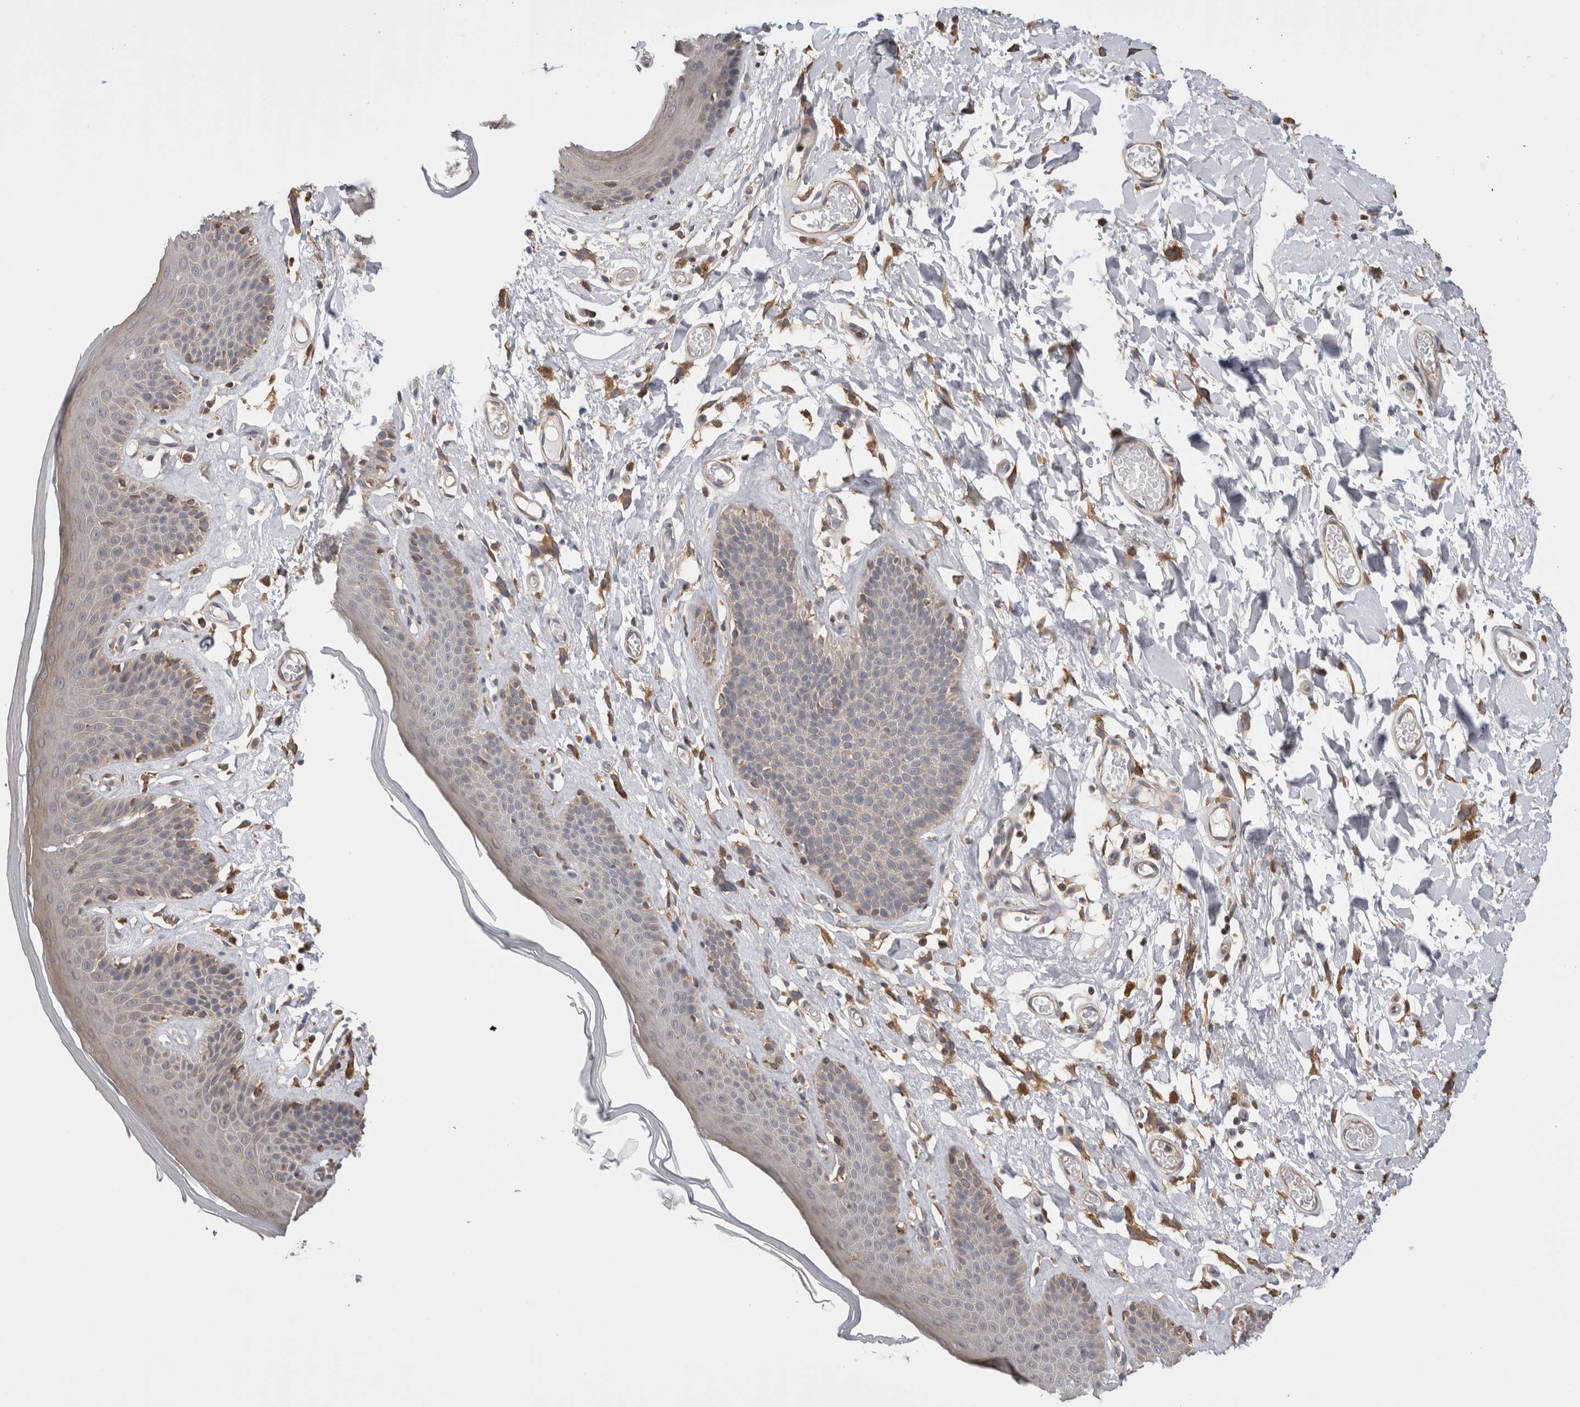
{"staining": {"intensity": "weak", "quantity": "<25%", "location": "cytoplasmic/membranous"}, "tissue": "skin", "cell_type": "Epidermal cells", "image_type": "normal", "snomed": [{"axis": "morphology", "description": "Normal tissue, NOS"}, {"axis": "topography", "description": "Vulva"}], "caption": "Protein analysis of normal skin shows no significant expression in epidermal cells. Brightfield microscopy of immunohistochemistry stained with DAB (3,3'-diaminobenzidine) (brown) and hematoxylin (blue), captured at high magnification.", "gene": "SMAP2", "patient": {"sex": "female", "age": 73}}